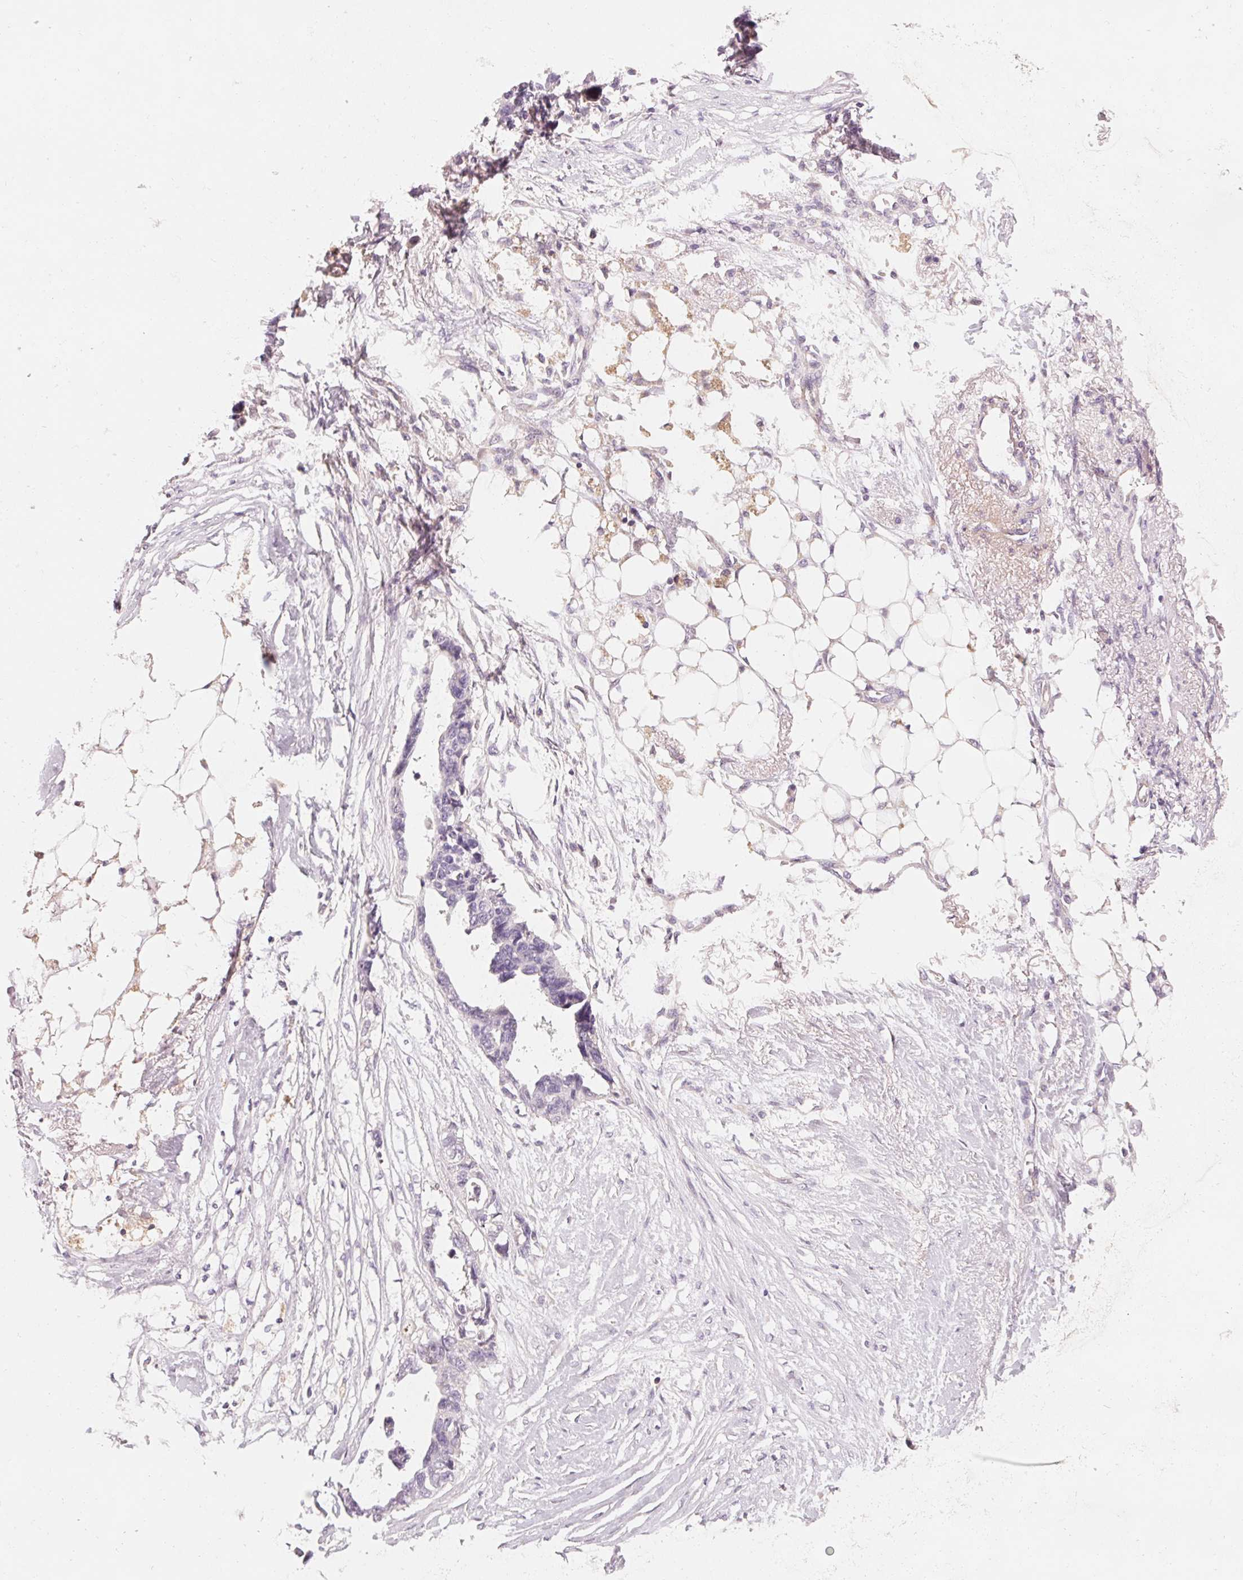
{"staining": {"intensity": "negative", "quantity": "none", "location": "none"}, "tissue": "ovarian cancer", "cell_type": "Tumor cells", "image_type": "cancer", "snomed": [{"axis": "morphology", "description": "Cystadenocarcinoma, serous, NOS"}, {"axis": "topography", "description": "Ovary"}], "caption": "This image is of ovarian cancer stained with immunohistochemistry (IHC) to label a protein in brown with the nuclei are counter-stained blue. There is no positivity in tumor cells.", "gene": "CFHR2", "patient": {"sex": "female", "age": 69}}